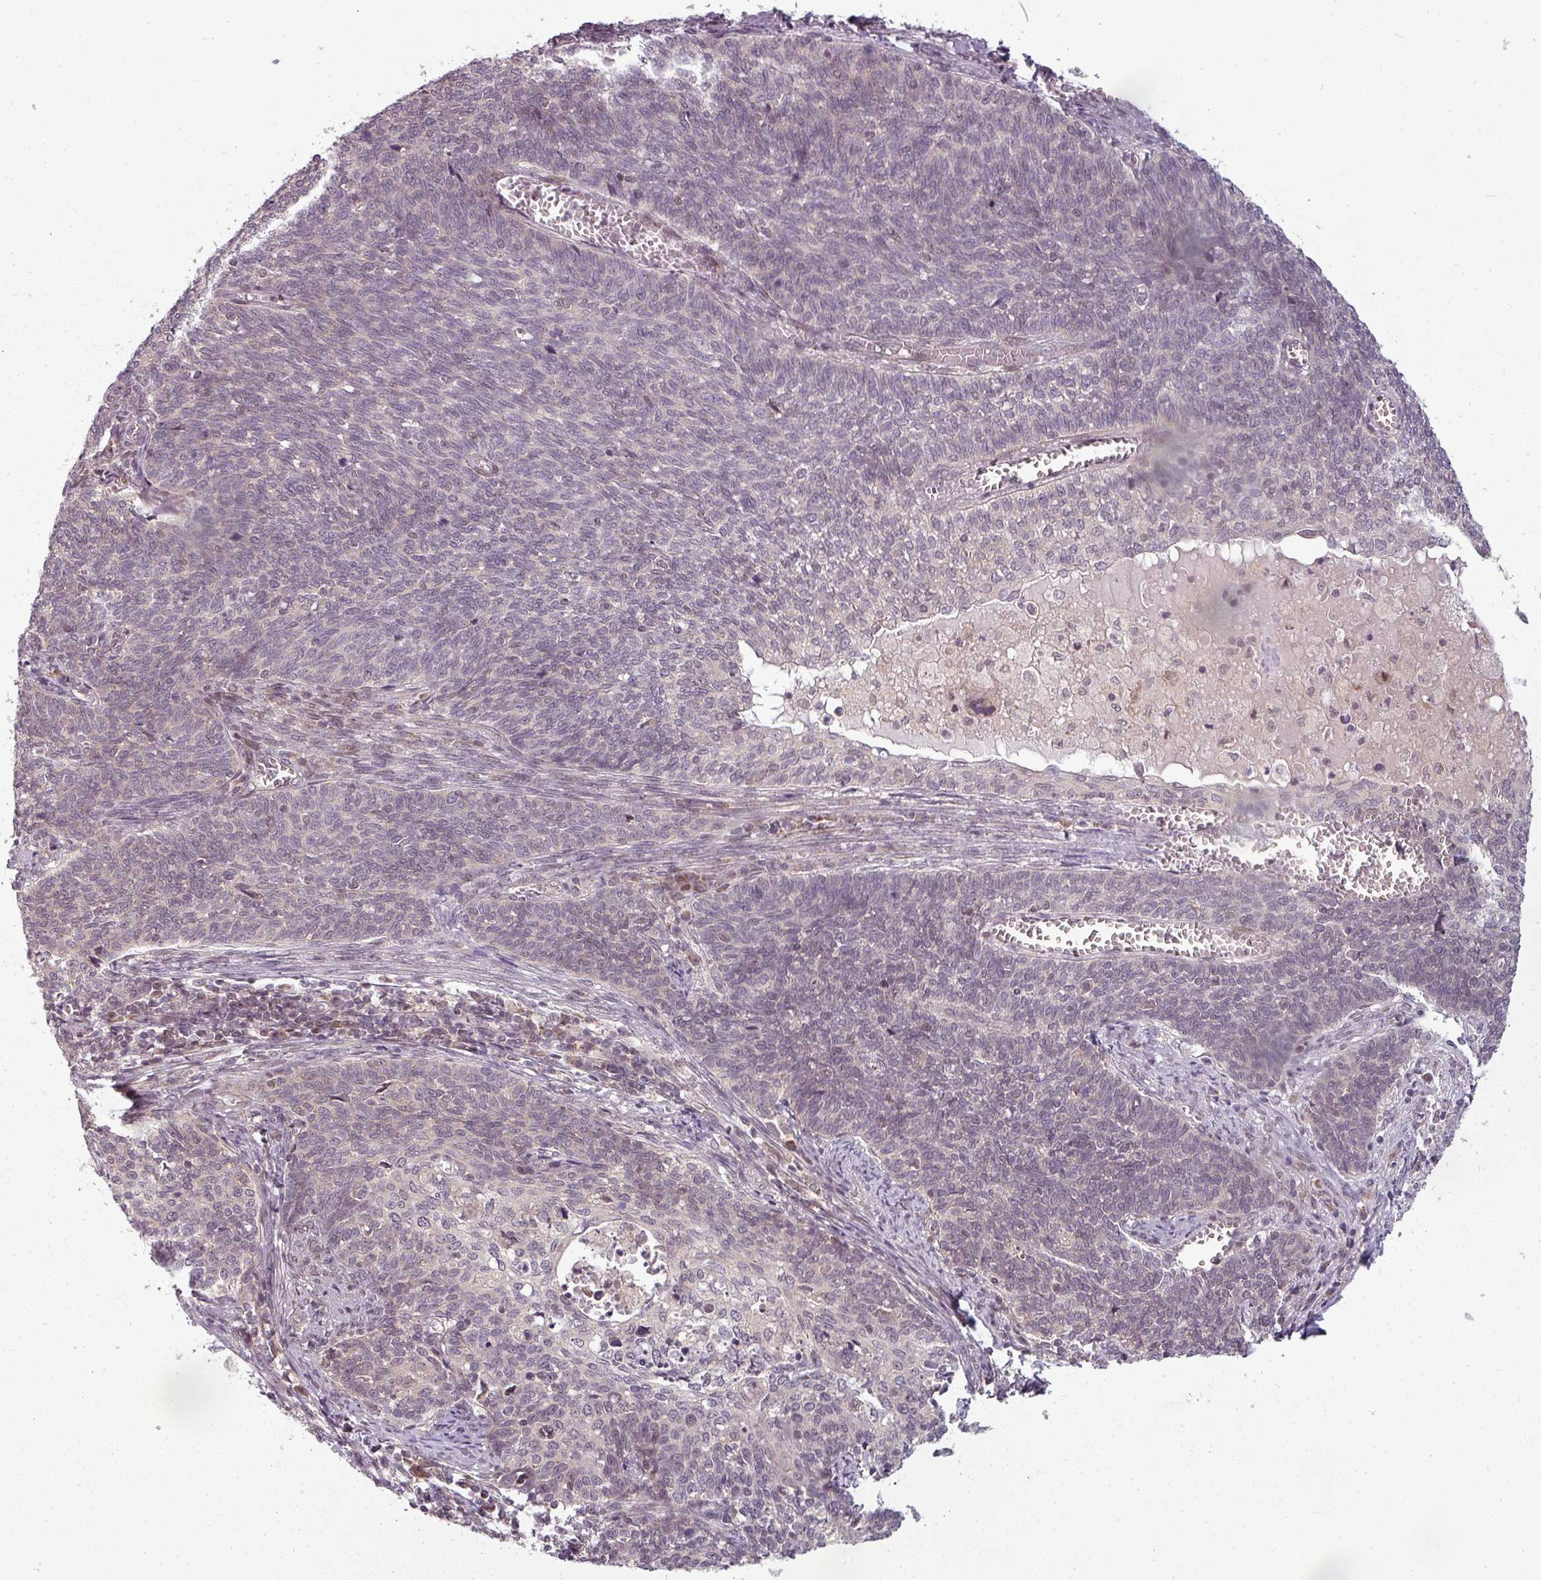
{"staining": {"intensity": "negative", "quantity": "none", "location": "none"}, "tissue": "cervical cancer", "cell_type": "Tumor cells", "image_type": "cancer", "snomed": [{"axis": "morphology", "description": "Squamous cell carcinoma, NOS"}, {"axis": "topography", "description": "Cervix"}], "caption": "This photomicrograph is of cervical cancer (squamous cell carcinoma) stained with immunohistochemistry to label a protein in brown with the nuclei are counter-stained blue. There is no expression in tumor cells. (DAB IHC, high magnification).", "gene": "CLIC1", "patient": {"sex": "female", "age": 39}}